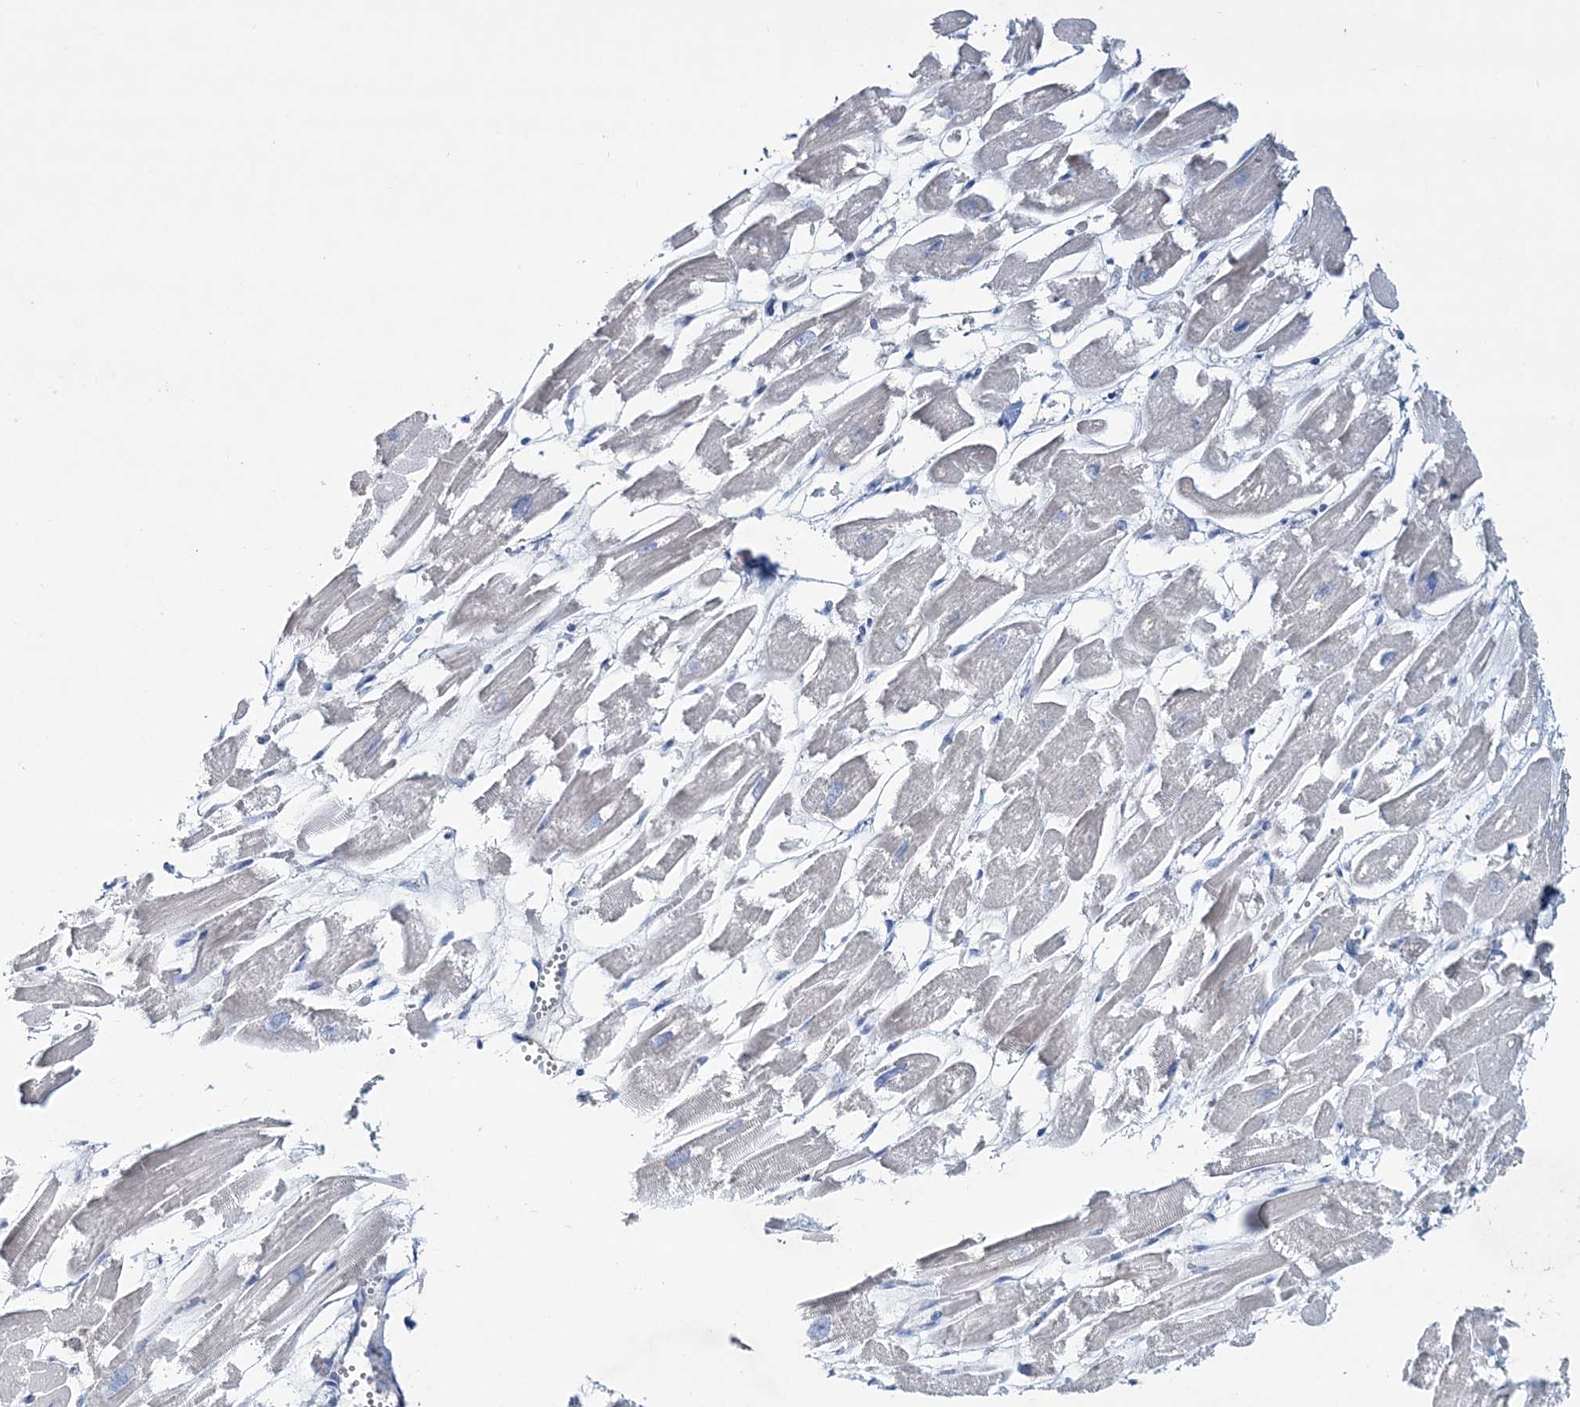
{"staining": {"intensity": "negative", "quantity": "none", "location": "none"}, "tissue": "heart muscle", "cell_type": "Cardiomyocytes", "image_type": "normal", "snomed": [{"axis": "morphology", "description": "Normal tissue, NOS"}, {"axis": "topography", "description": "Heart"}], "caption": "IHC histopathology image of benign heart muscle: heart muscle stained with DAB (3,3'-diaminobenzidine) demonstrates no significant protein positivity in cardiomyocytes. (DAB (3,3'-diaminobenzidine) immunohistochemistry visualized using brightfield microscopy, high magnification).", "gene": "ADGRL1", "patient": {"sex": "male", "age": 54}}